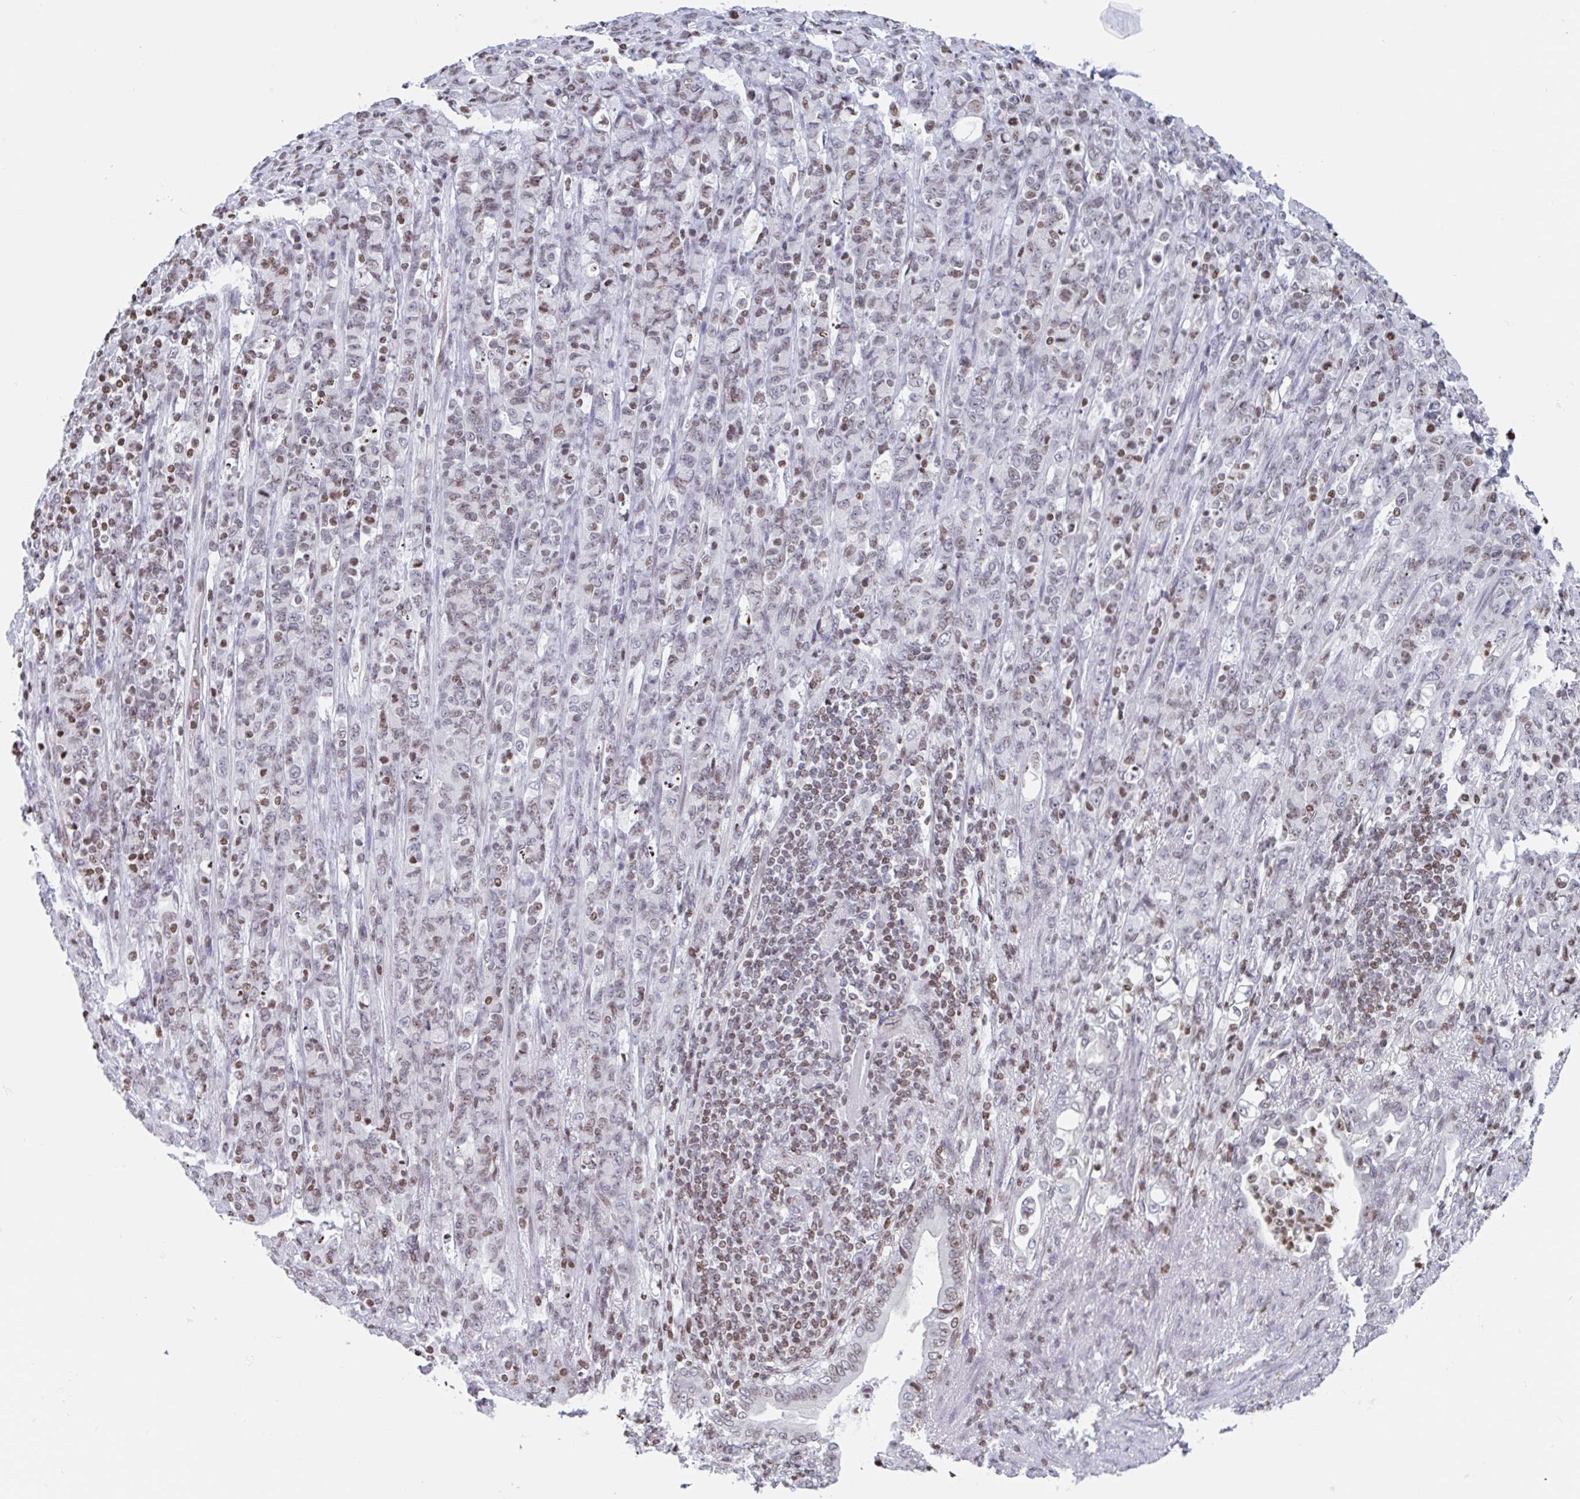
{"staining": {"intensity": "weak", "quantity": "25%-75%", "location": "nuclear"}, "tissue": "stomach cancer", "cell_type": "Tumor cells", "image_type": "cancer", "snomed": [{"axis": "morphology", "description": "Normal tissue, NOS"}, {"axis": "morphology", "description": "Adenocarcinoma, NOS"}, {"axis": "topography", "description": "Stomach"}], "caption": "Immunohistochemical staining of adenocarcinoma (stomach) demonstrates low levels of weak nuclear staining in approximately 25%-75% of tumor cells. Using DAB (3,3'-diaminobenzidine) (brown) and hematoxylin (blue) stains, captured at high magnification using brightfield microscopy.", "gene": "NOL6", "patient": {"sex": "female", "age": 79}}